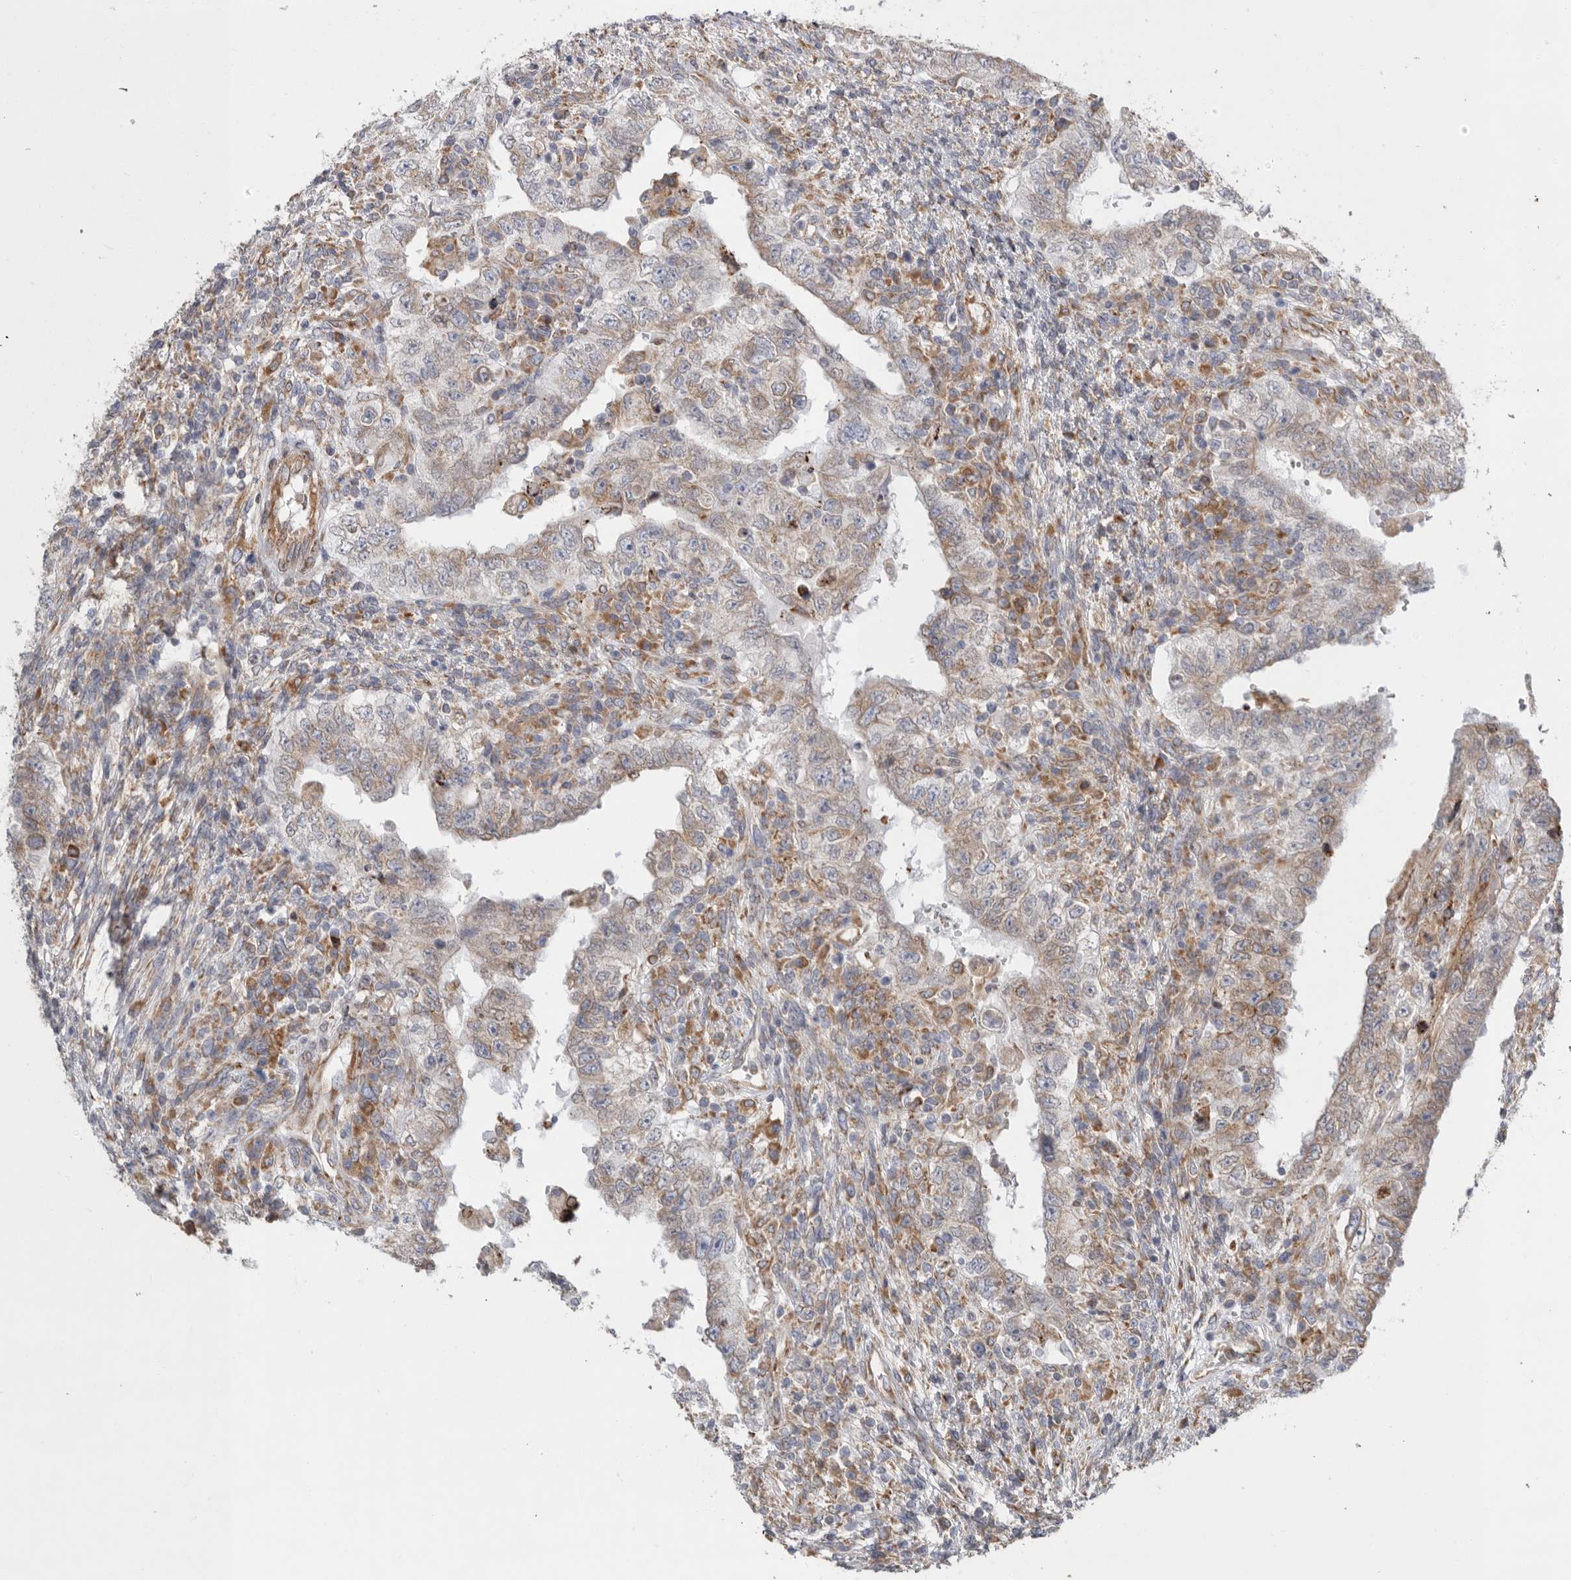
{"staining": {"intensity": "moderate", "quantity": "<25%", "location": "cytoplasmic/membranous"}, "tissue": "testis cancer", "cell_type": "Tumor cells", "image_type": "cancer", "snomed": [{"axis": "morphology", "description": "Carcinoma, Embryonal, NOS"}, {"axis": "topography", "description": "Testis"}], "caption": "Embryonal carcinoma (testis) was stained to show a protein in brown. There is low levels of moderate cytoplasmic/membranous staining in about <25% of tumor cells.", "gene": "GANAB", "patient": {"sex": "male", "age": 26}}